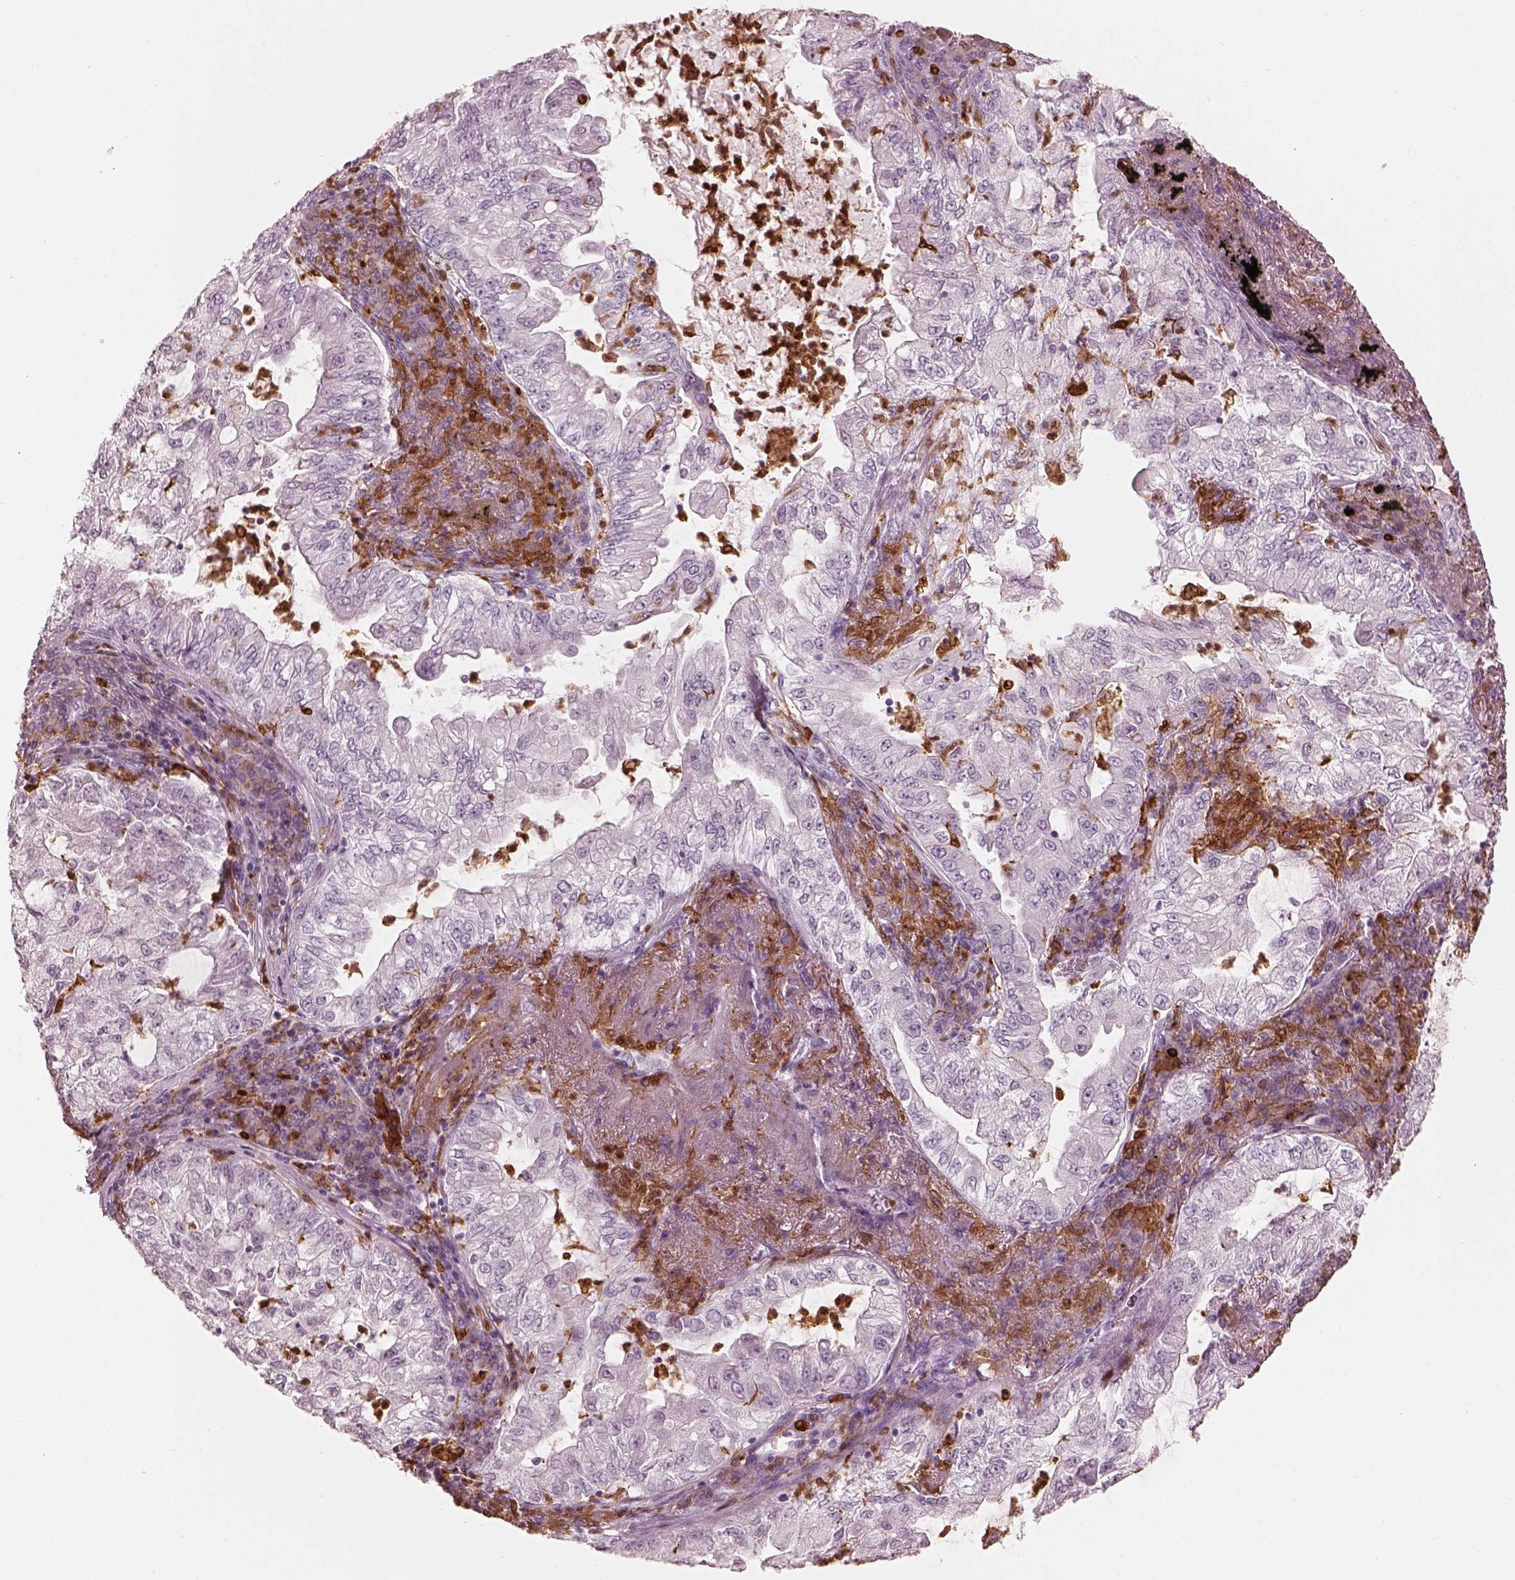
{"staining": {"intensity": "negative", "quantity": "none", "location": "none"}, "tissue": "lung cancer", "cell_type": "Tumor cells", "image_type": "cancer", "snomed": [{"axis": "morphology", "description": "Adenocarcinoma, NOS"}, {"axis": "topography", "description": "Lung"}], "caption": "A photomicrograph of adenocarcinoma (lung) stained for a protein exhibits no brown staining in tumor cells. (Stains: DAB (3,3'-diaminobenzidine) IHC with hematoxylin counter stain, Microscopy: brightfield microscopy at high magnification).", "gene": "ALOX5", "patient": {"sex": "female", "age": 73}}